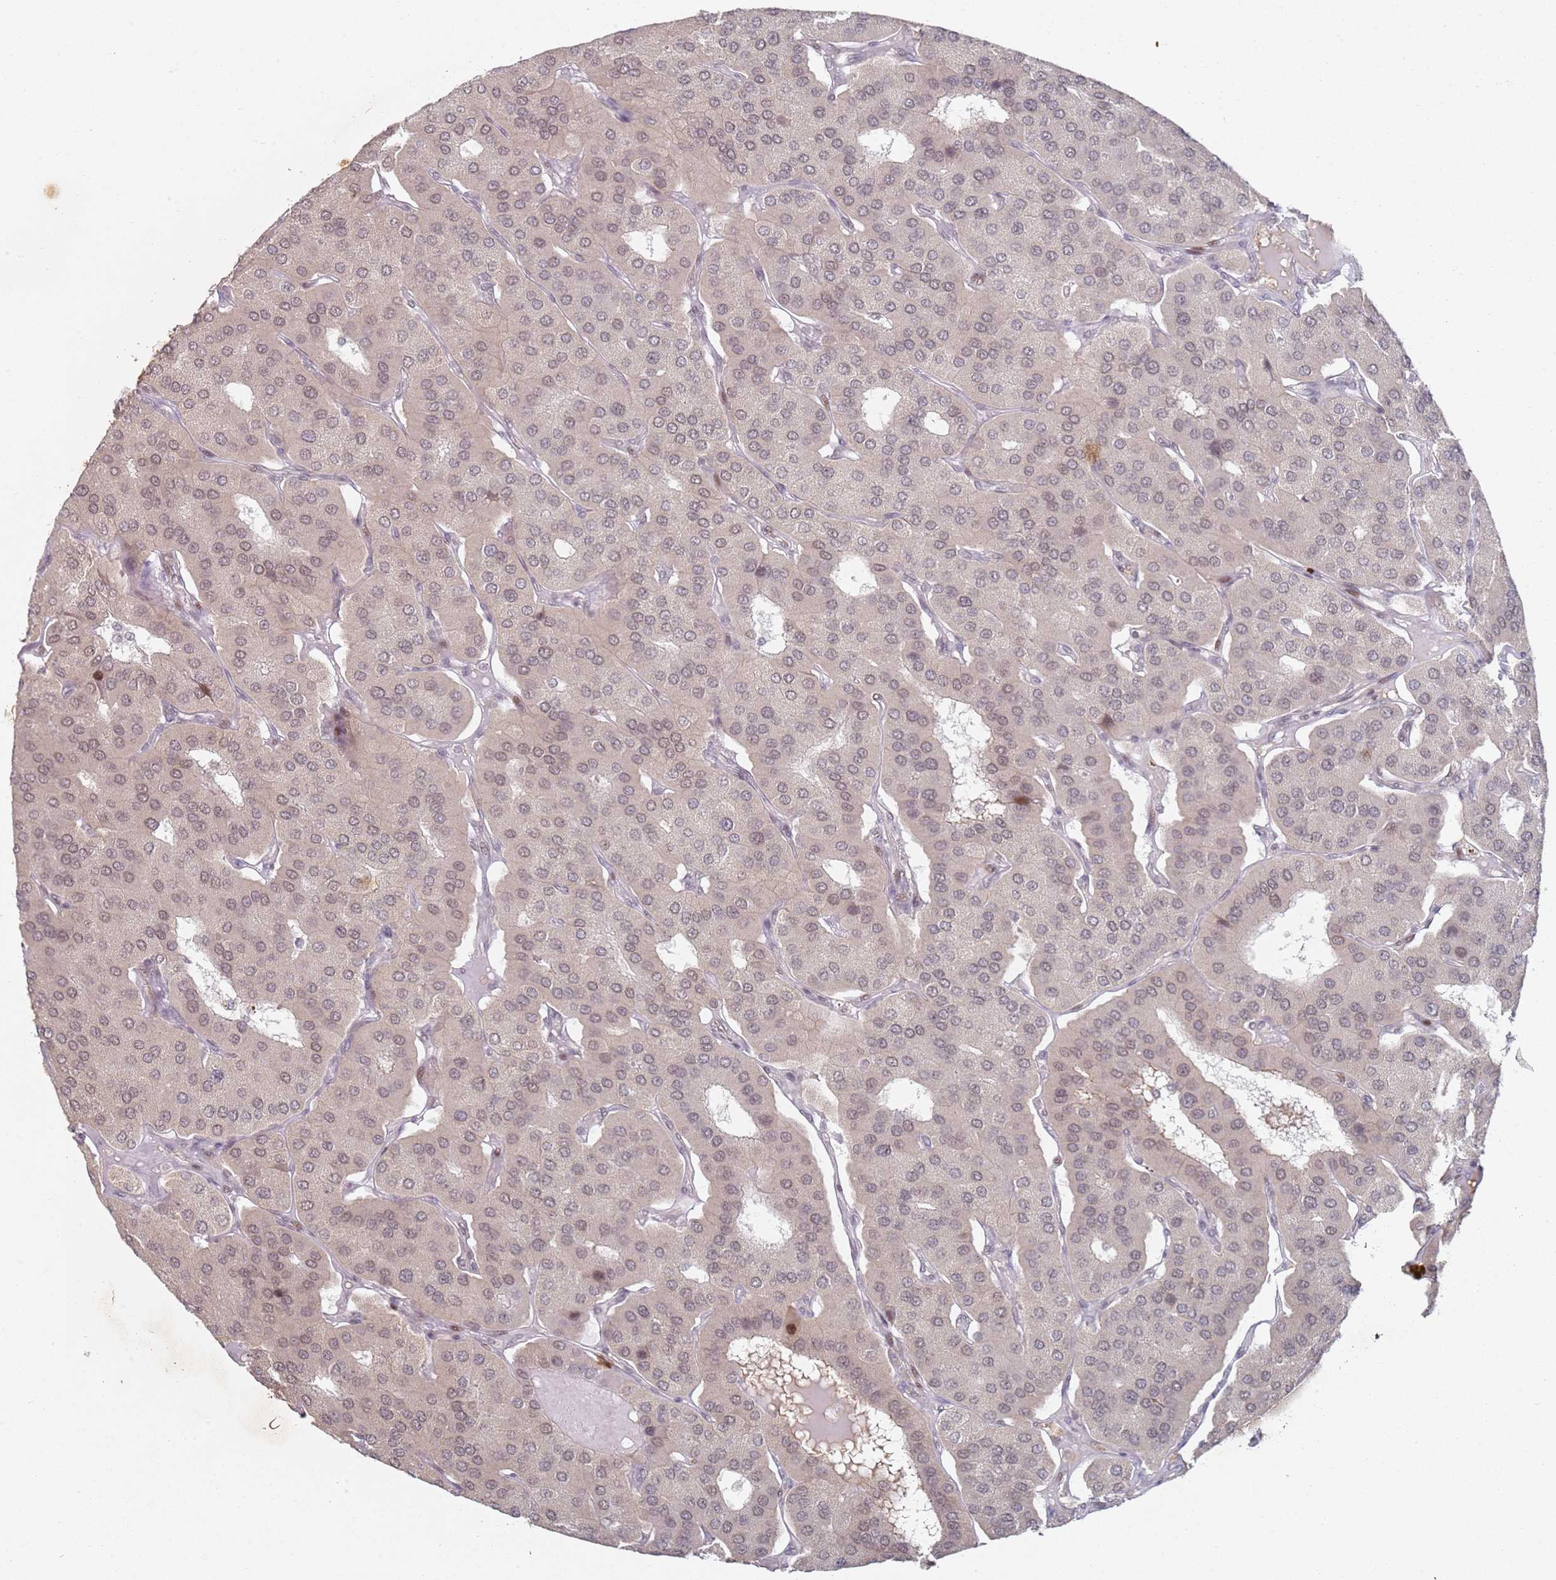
{"staining": {"intensity": "weak", "quantity": ">75%", "location": "cytoplasmic/membranous,nuclear"}, "tissue": "parathyroid gland", "cell_type": "Glandular cells", "image_type": "normal", "snomed": [{"axis": "morphology", "description": "Normal tissue, NOS"}, {"axis": "morphology", "description": "Adenoma, NOS"}, {"axis": "topography", "description": "Parathyroid gland"}], "caption": "High-magnification brightfield microscopy of benign parathyroid gland stained with DAB (brown) and counterstained with hematoxylin (blue). glandular cells exhibit weak cytoplasmic/membranous,nuclear positivity is seen in about>75% of cells.", "gene": "ATF6B", "patient": {"sex": "female", "age": 86}}